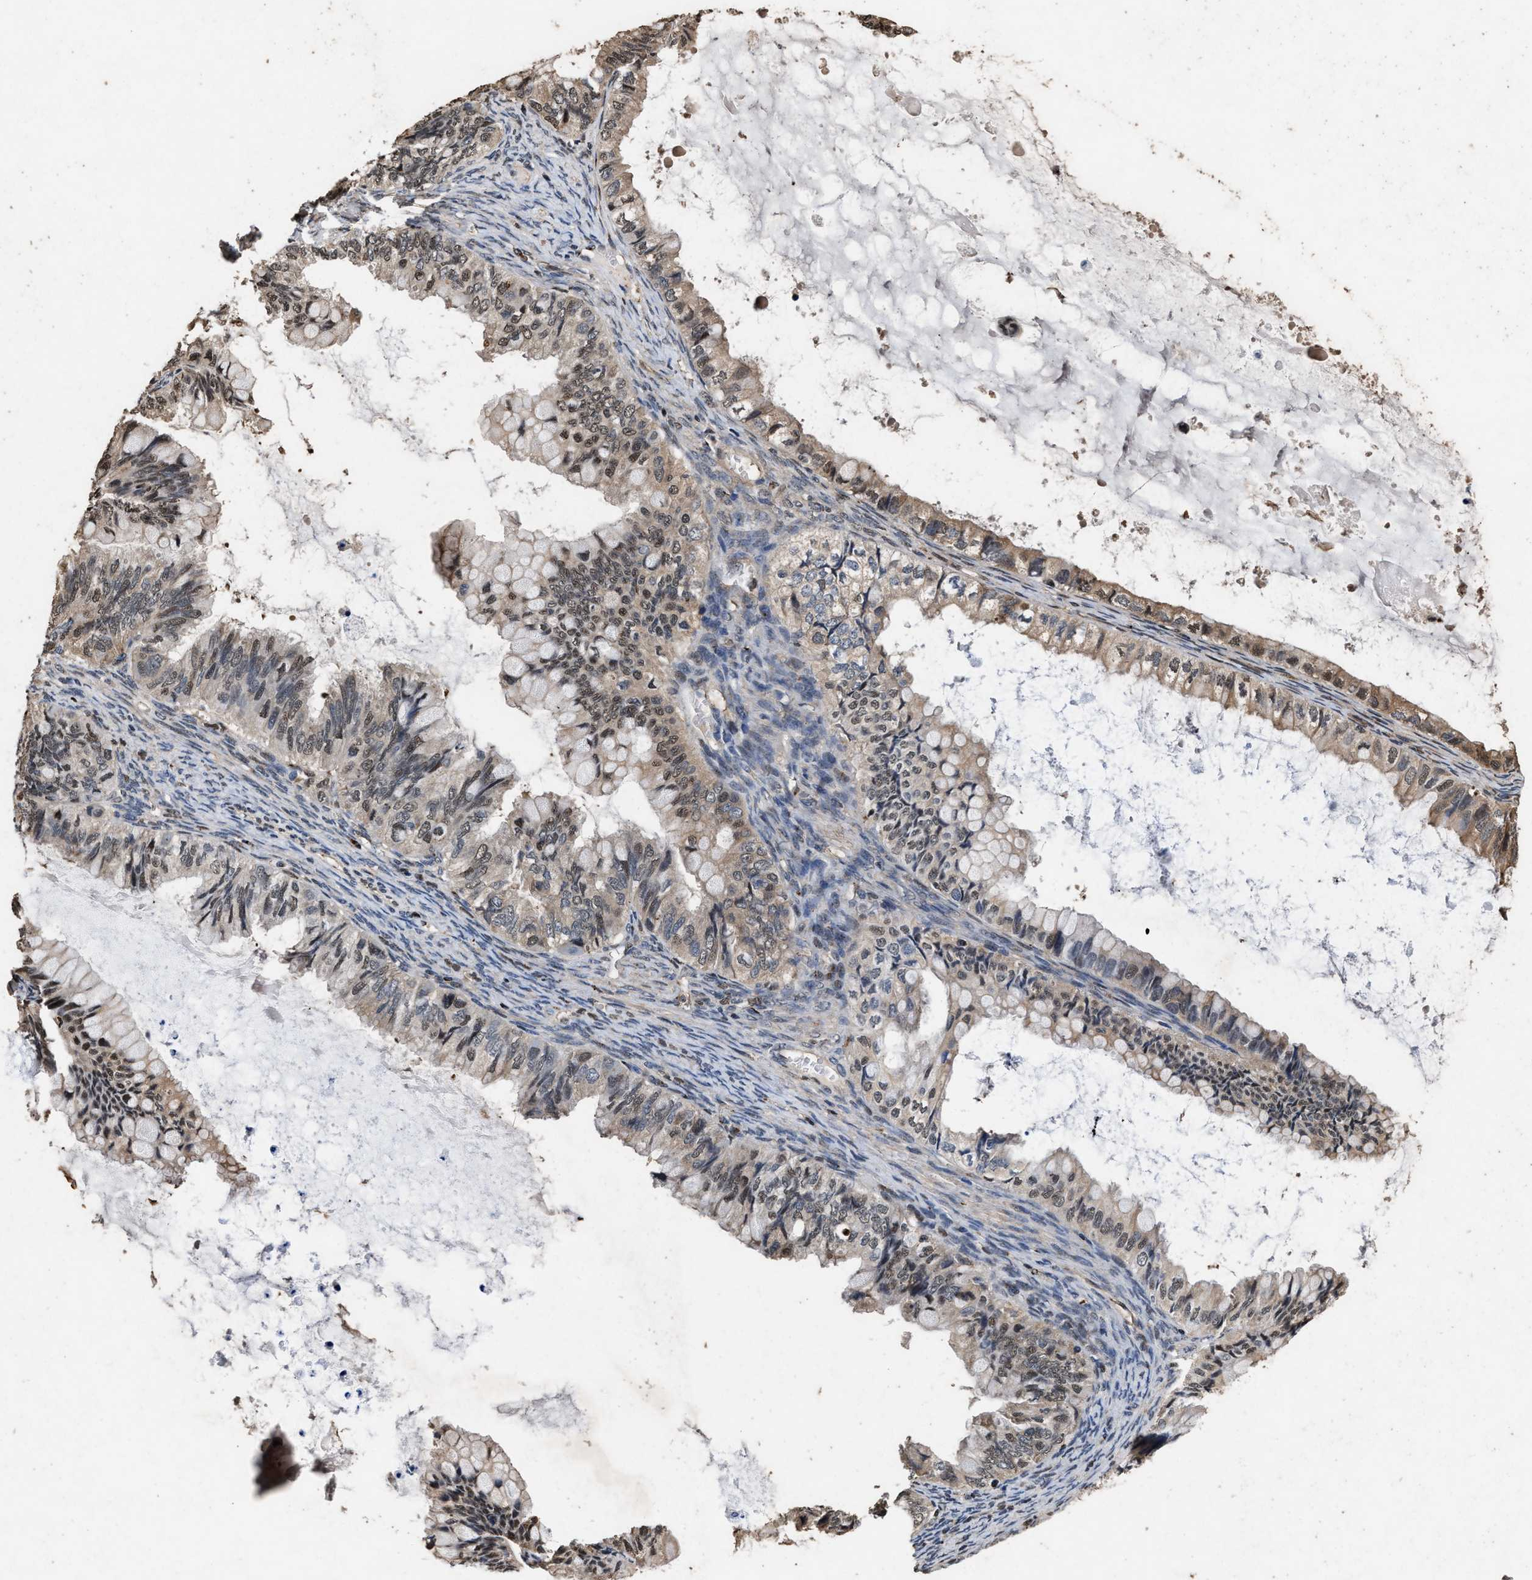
{"staining": {"intensity": "moderate", "quantity": ">75%", "location": "cytoplasmic/membranous,nuclear"}, "tissue": "ovarian cancer", "cell_type": "Tumor cells", "image_type": "cancer", "snomed": [{"axis": "morphology", "description": "Cystadenocarcinoma, mucinous, NOS"}, {"axis": "topography", "description": "Ovary"}], "caption": "Immunohistochemical staining of mucinous cystadenocarcinoma (ovarian) shows medium levels of moderate cytoplasmic/membranous and nuclear staining in about >75% of tumor cells.", "gene": "TPST2", "patient": {"sex": "female", "age": 80}}